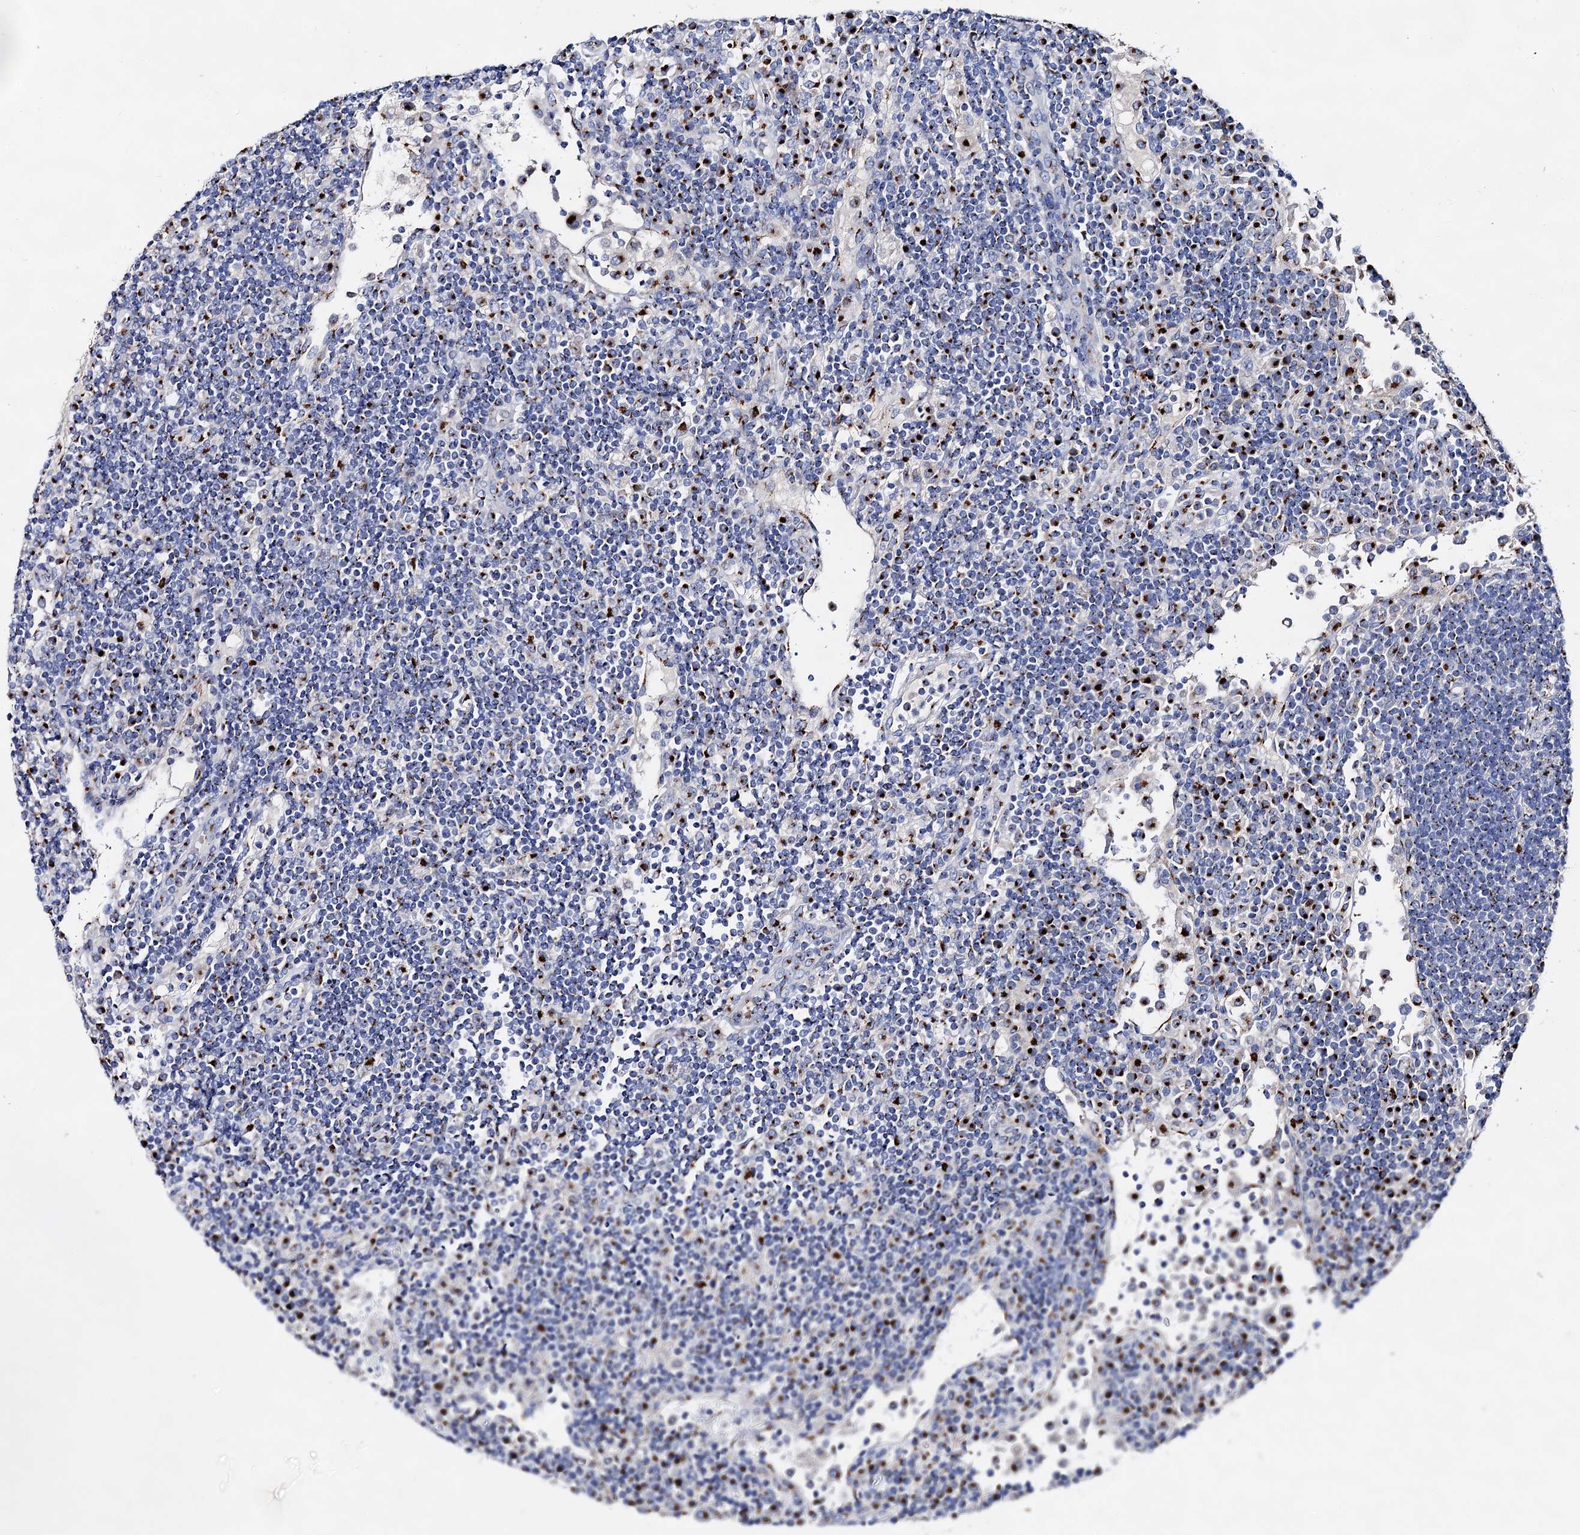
{"staining": {"intensity": "strong", "quantity": "<25%", "location": "cytoplasmic/membranous"}, "tissue": "lymph node", "cell_type": "Germinal center cells", "image_type": "normal", "snomed": [{"axis": "morphology", "description": "Normal tissue, NOS"}, {"axis": "topography", "description": "Lymph node"}], "caption": "Immunohistochemical staining of unremarkable human lymph node demonstrates medium levels of strong cytoplasmic/membranous staining in about <25% of germinal center cells.", "gene": "TM9SF3", "patient": {"sex": "female", "age": 53}}